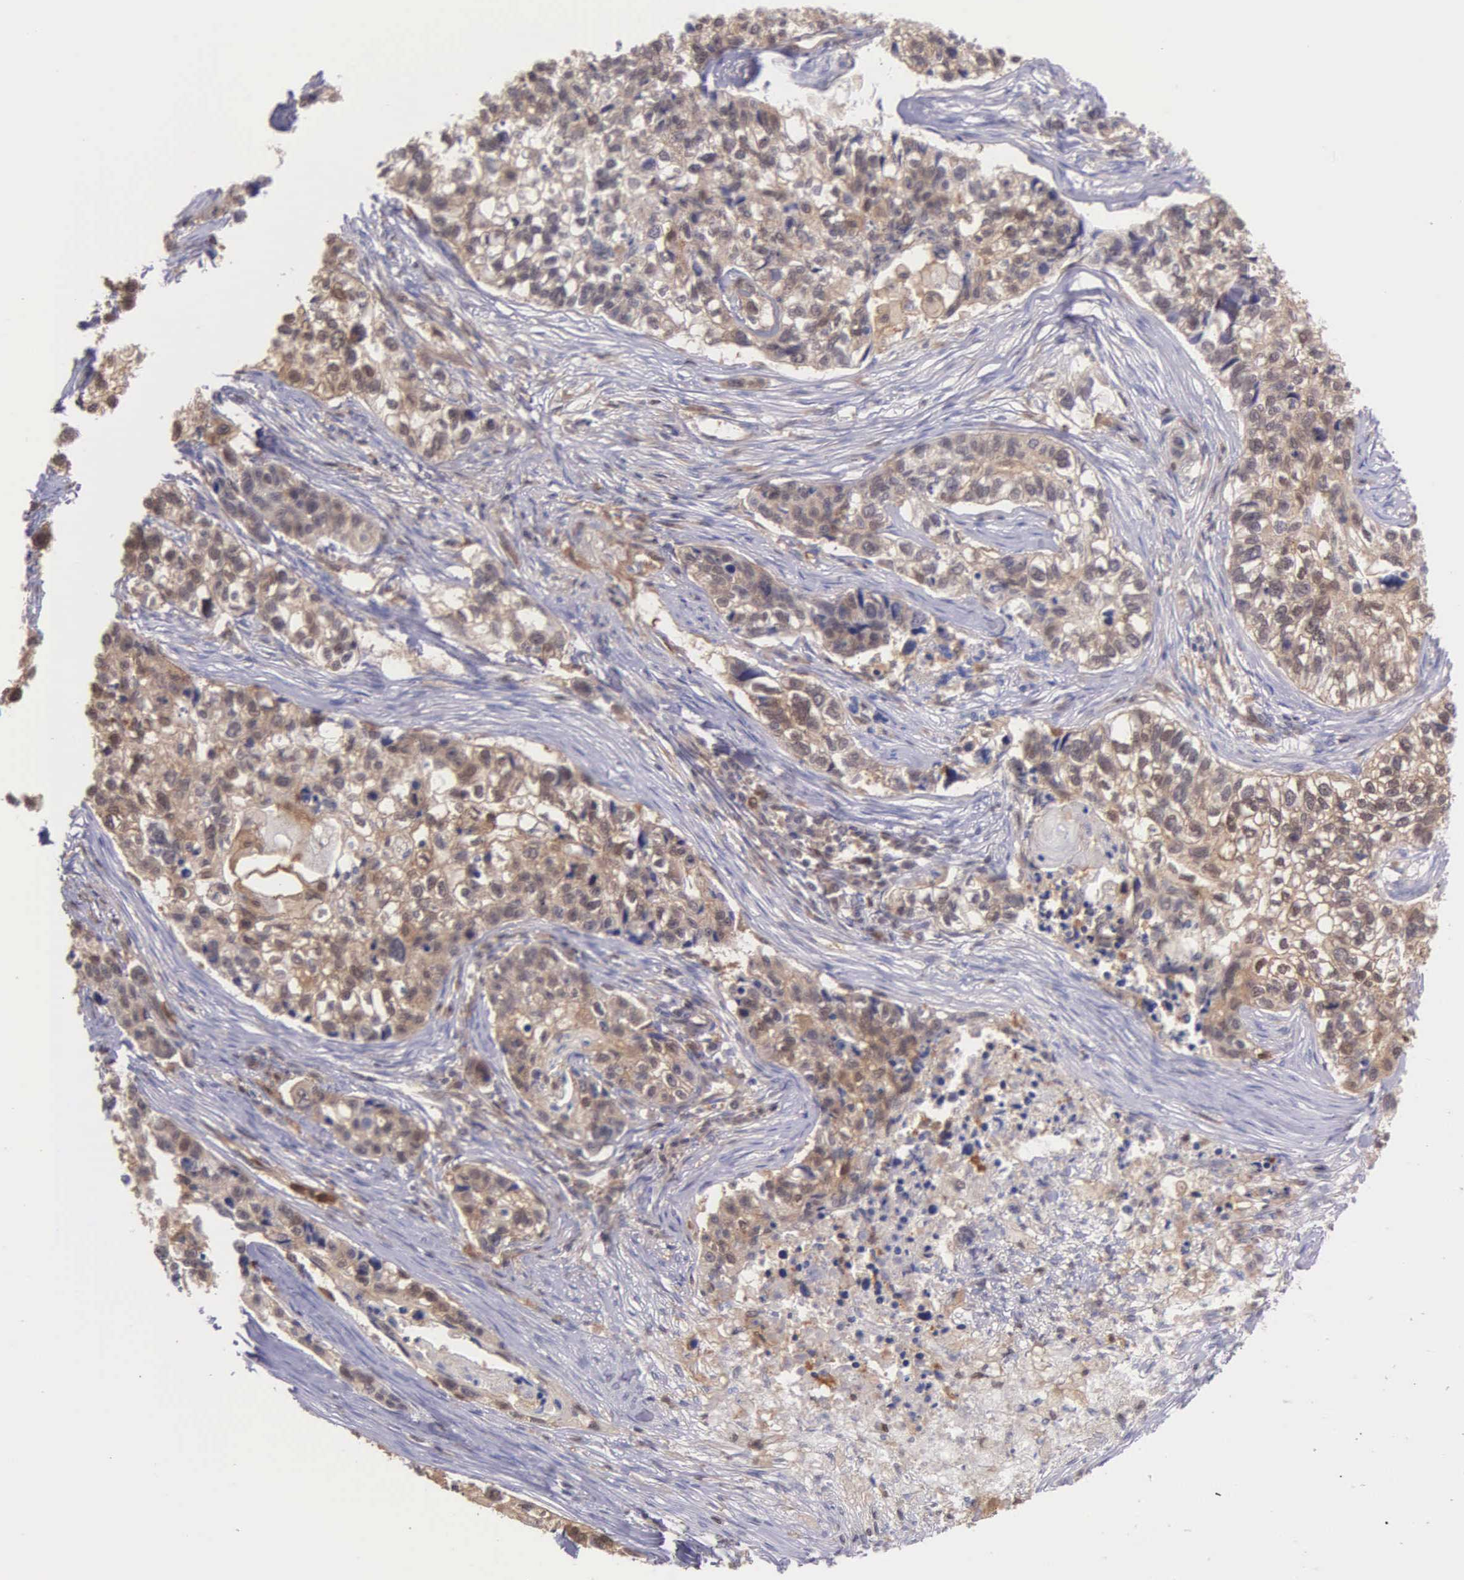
{"staining": {"intensity": "moderate", "quantity": ">75%", "location": "cytoplasmic/membranous"}, "tissue": "lung cancer", "cell_type": "Tumor cells", "image_type": "cancer", "snomed": [{"axis": "morphology", "description": "Squamous cell carcinoma, NOS"}, {"axis": "topography", "description": "Lymph node"}, {"axis": "topography", "description": "Lung"}], "caption": "Immunohistochemistry (IHC) (DAB) staining of lung cancer shows moderate cytoplasmic/membranous protein positivity in about >75% of tumor cells. The protein is stained brown, and the nuclei are stained in blue (DAB (3,3'-diaminobenzidine) IHC with brightfield microscopy, high magnification).", "gene": "BID", "patient": {"sex": "male", "age": 74}}